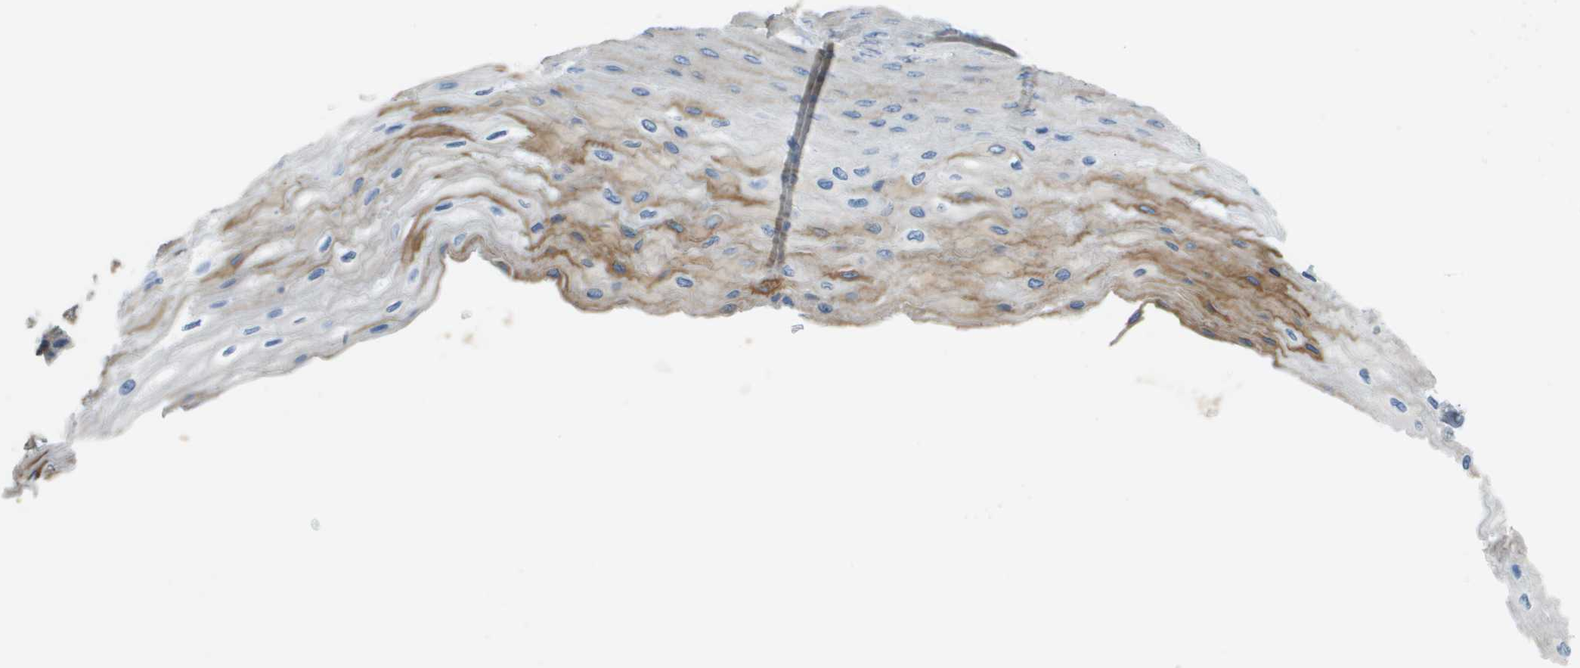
{"staining": {"intensity": "weak", "quantity": "<25%", "location": "cytoplasmic/membranous"}, "tissue": "esophagus", "cell_type": "Squamous epithelial cells", "image_type": "normal", "snomed": [{"axis": "morphology", "description": "Normal tissue, NOS"}, {"axis": "topography", "description": "Esophagus"}], "caption": "Esophagus stained for a protein using immunohistochemistry (IHC) reveals no positivity squamous epithelial cells.", "gene": "APBB1IP", "patient": {"sex": "female", "age": 72}}